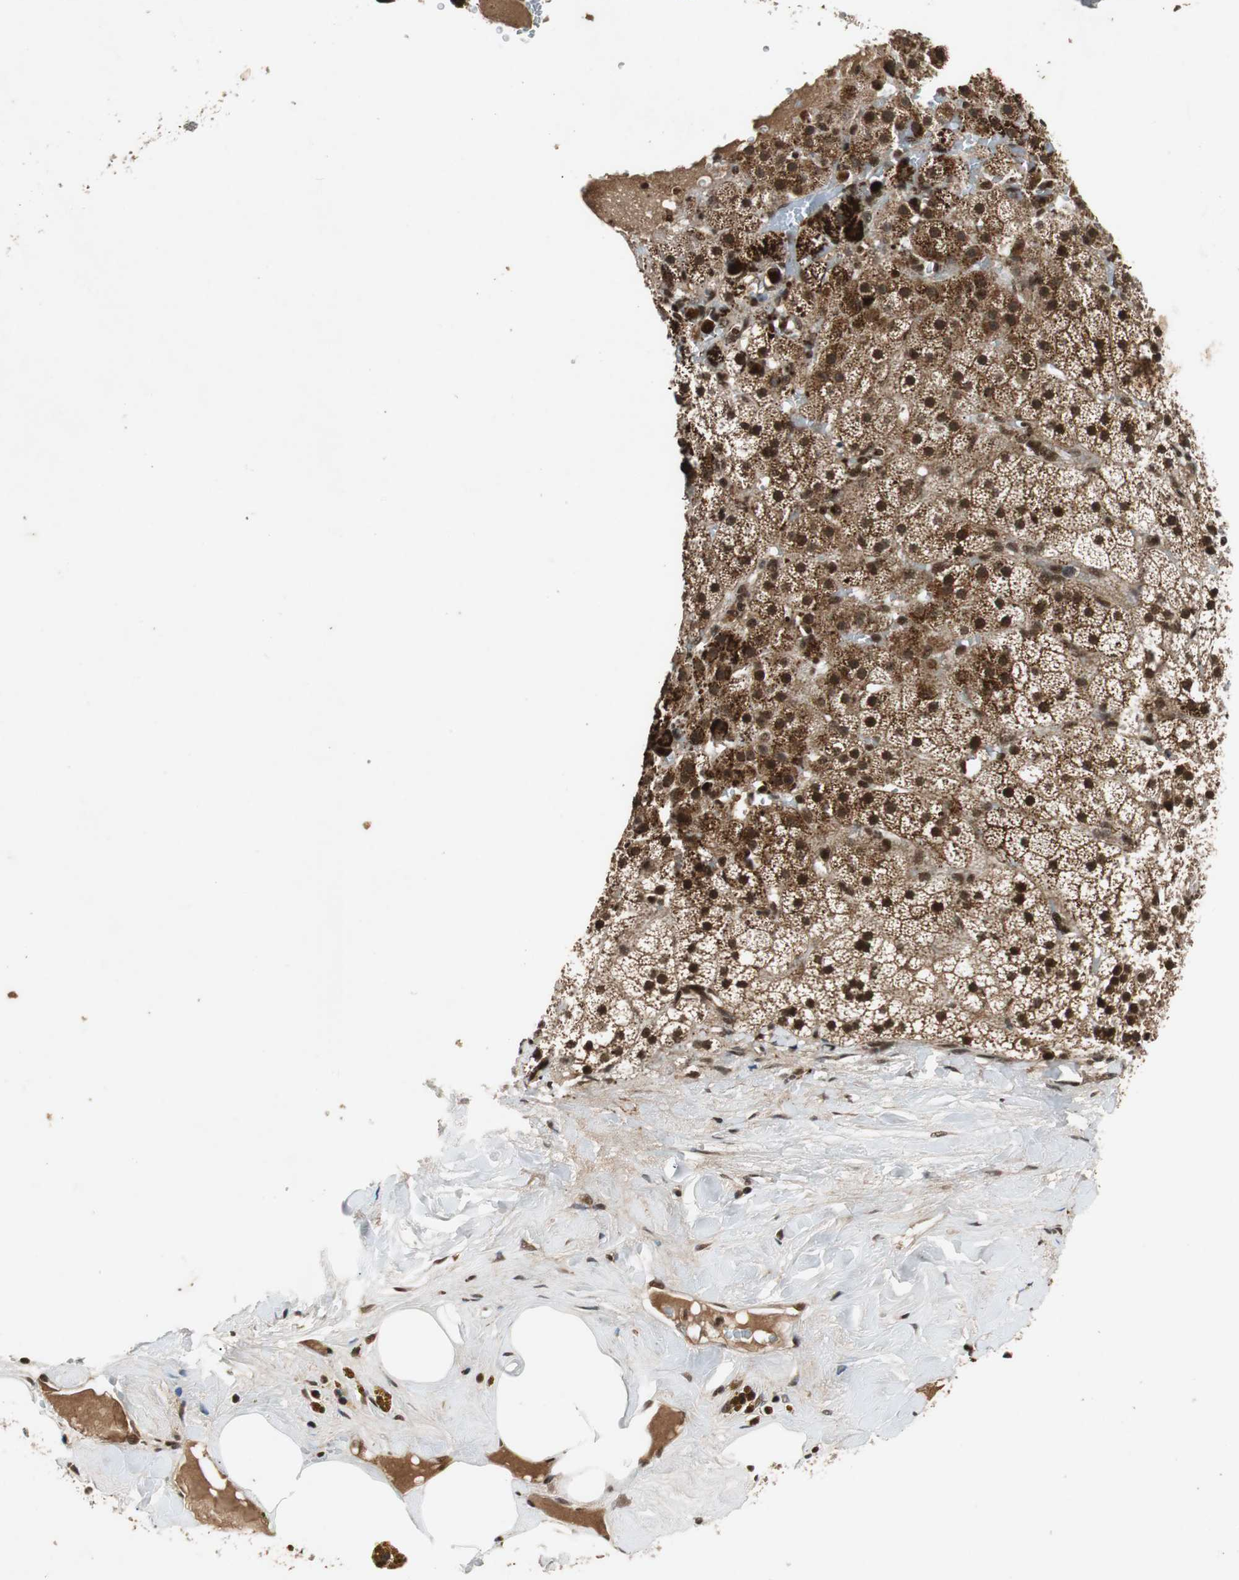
{"staining": {"intensity": "strong", "quantity": ">75%", "location": "cytoplasmic/membranous,nuclear"}, "tissue": "adrenal gland", "cell_type": "Glandular cells", "image_type": "normal", "snomed": [{"axis": "morphology", "description": "Normal tissue, NOS"}, {"axis": "topography", "description": "Adrenal gland"}], "caption": "This is an image of immunohistochemistry (IHC) staining of normal adrenal gland, which shows strong expression in the cytoplasmic/membranous,nuclear of glandular cells.", "gene": "TAF5", "patient": {"sex": "male", "age": 35}}